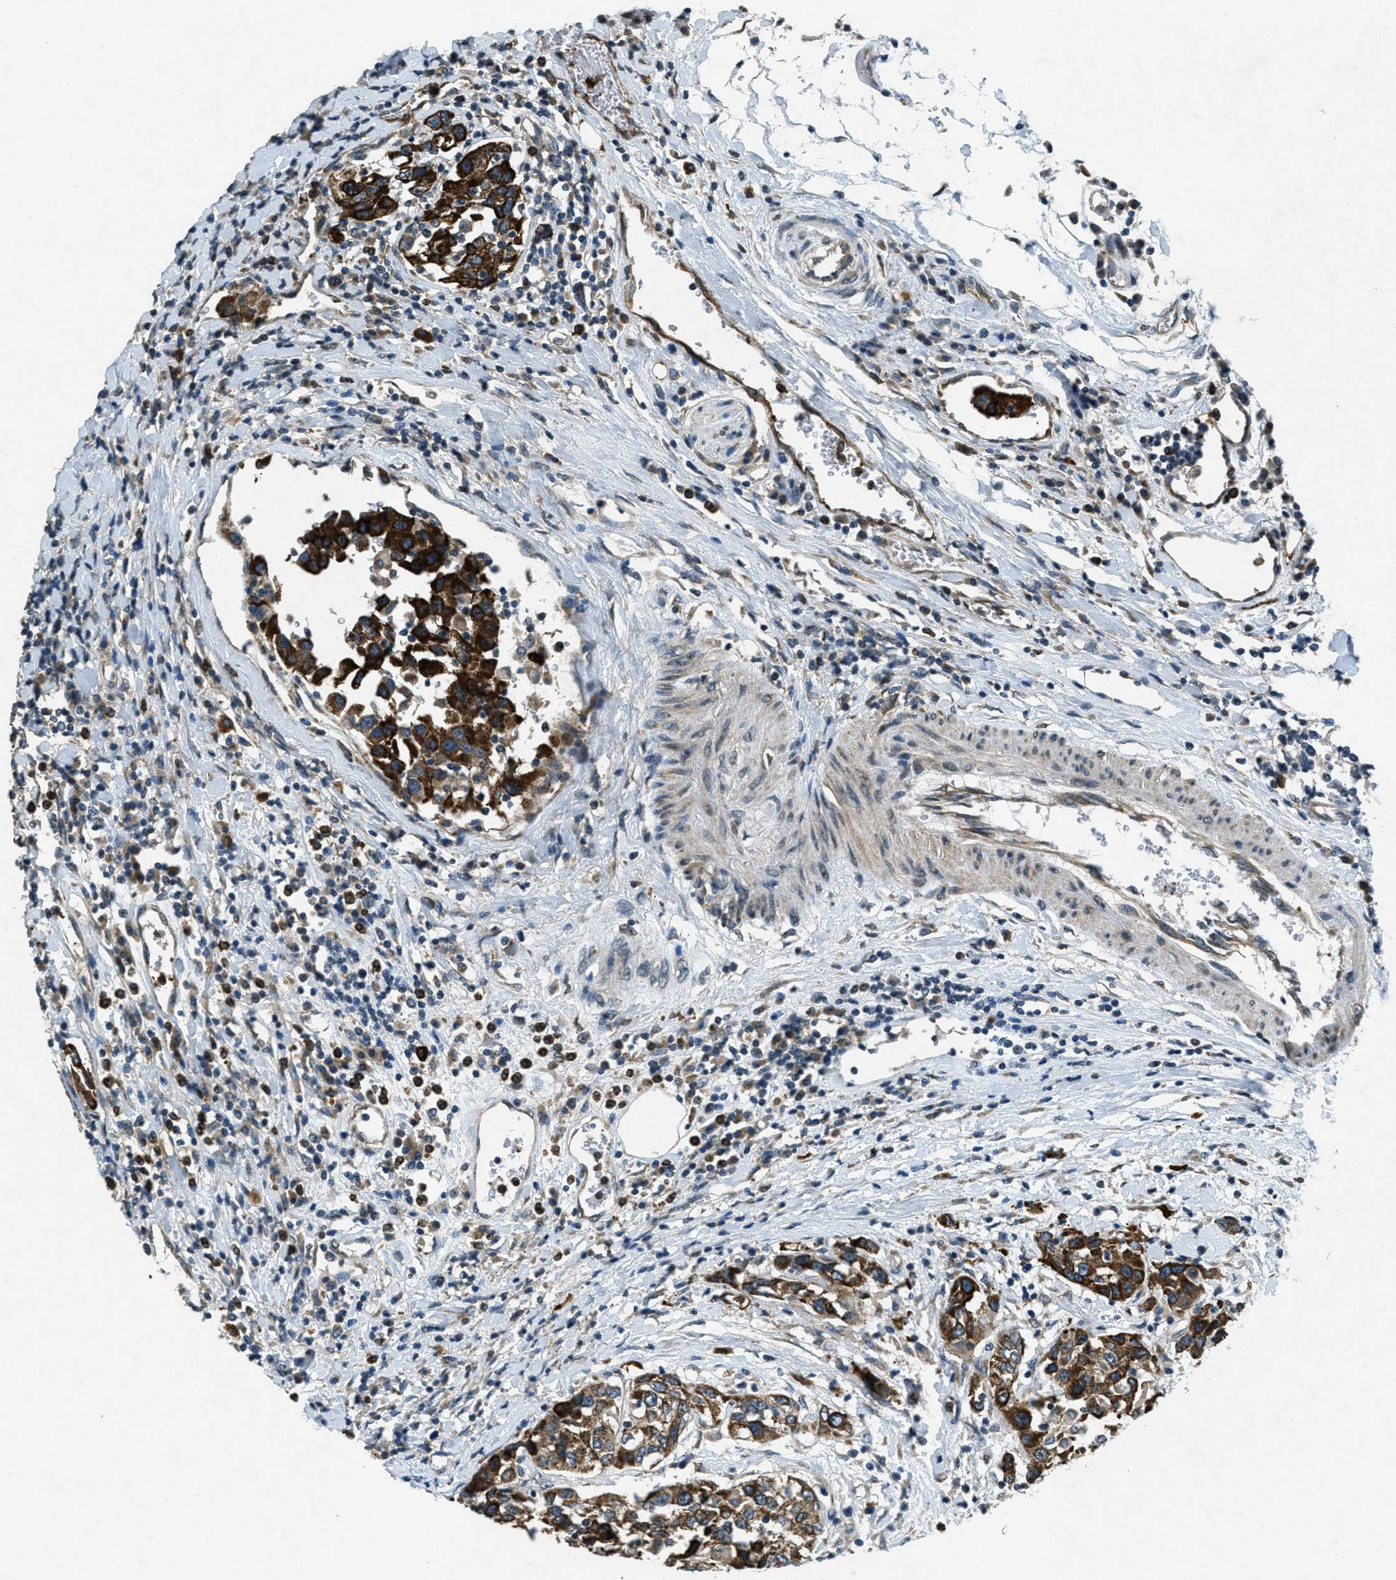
{"staining": {"intensity": "strong", "quantity": ">75%", "location": "cytoplasmic/membranous"}, "tissue": "urothelial cancer", "cell_type": "Tumor cells", "image_type": "cancer", "snomed": [{"axis": "morphology", "description": "Urothelial carcinoma, High grade"}, {"axis": "topography", "description": "Urinary bladder"}], "caption": "Protein staining exhibits strong cytoplasmic/membranous staining in approximately >75% of tumor cells in high-grade urothelial carcinoma.", "gene": "RAB3D", "patient": {"sex": "female", "age": 80}}